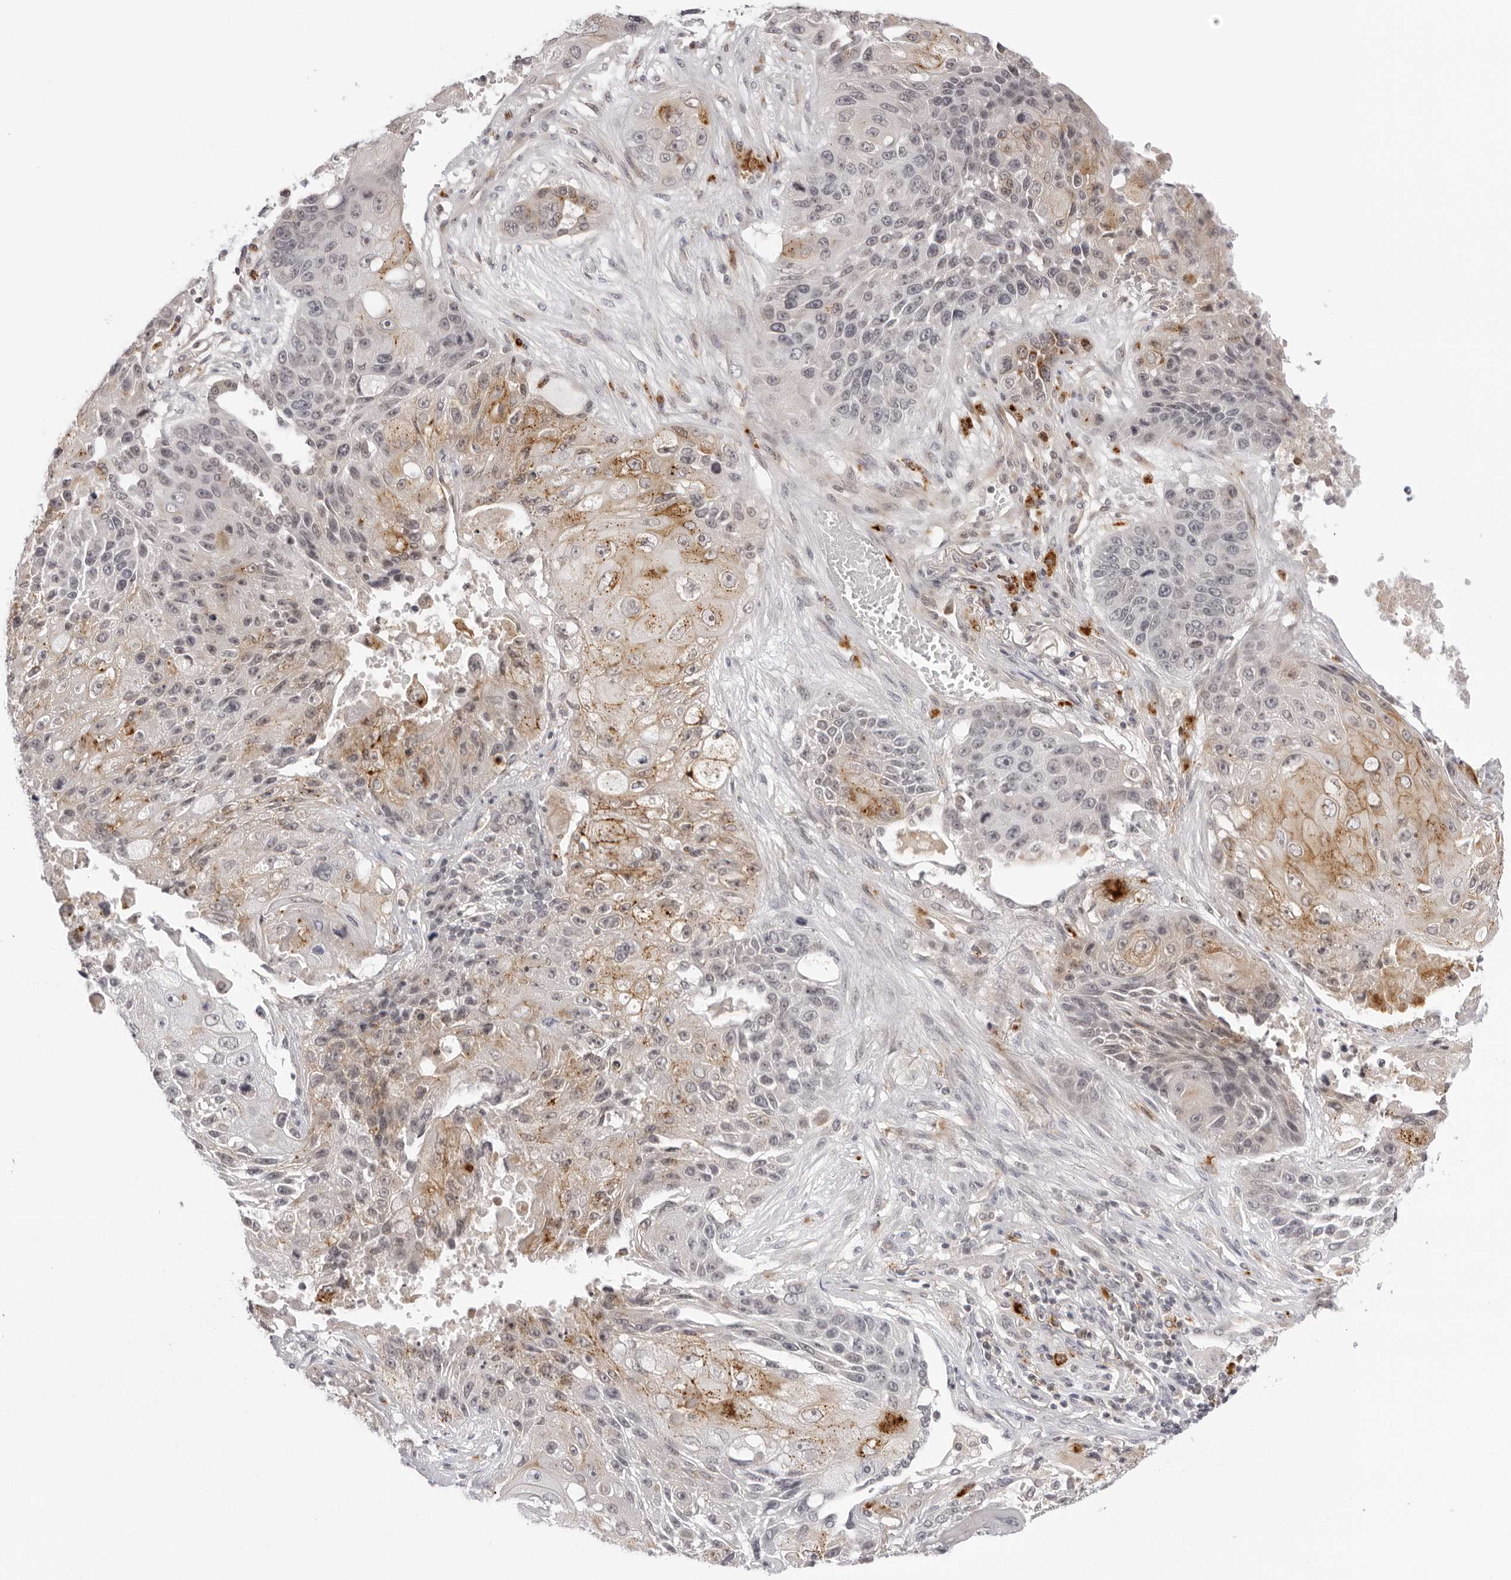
{"staining": {"intensity": "moderate", "quantity": "<25%", "location": "cytoplasmic/membranous"}, "tissue": "lung cancer", "cell_type": "Tumor cells", "image_type": "cancer", "snomed": [{"axis": "morphology", "description": "Squamous cell carcinoma, NOS"}, {"axis": "topography", "description": "Lung"}], "caption": "IHC of lung cancer displays low levels of moderate cytoplasmic/membranous expression in about <25% of tumor cells. (Brightfield microscopy of DAB IHC at high magnification).", "gene": "STRADB", "patient": {"sex": "male", "age": 61}}